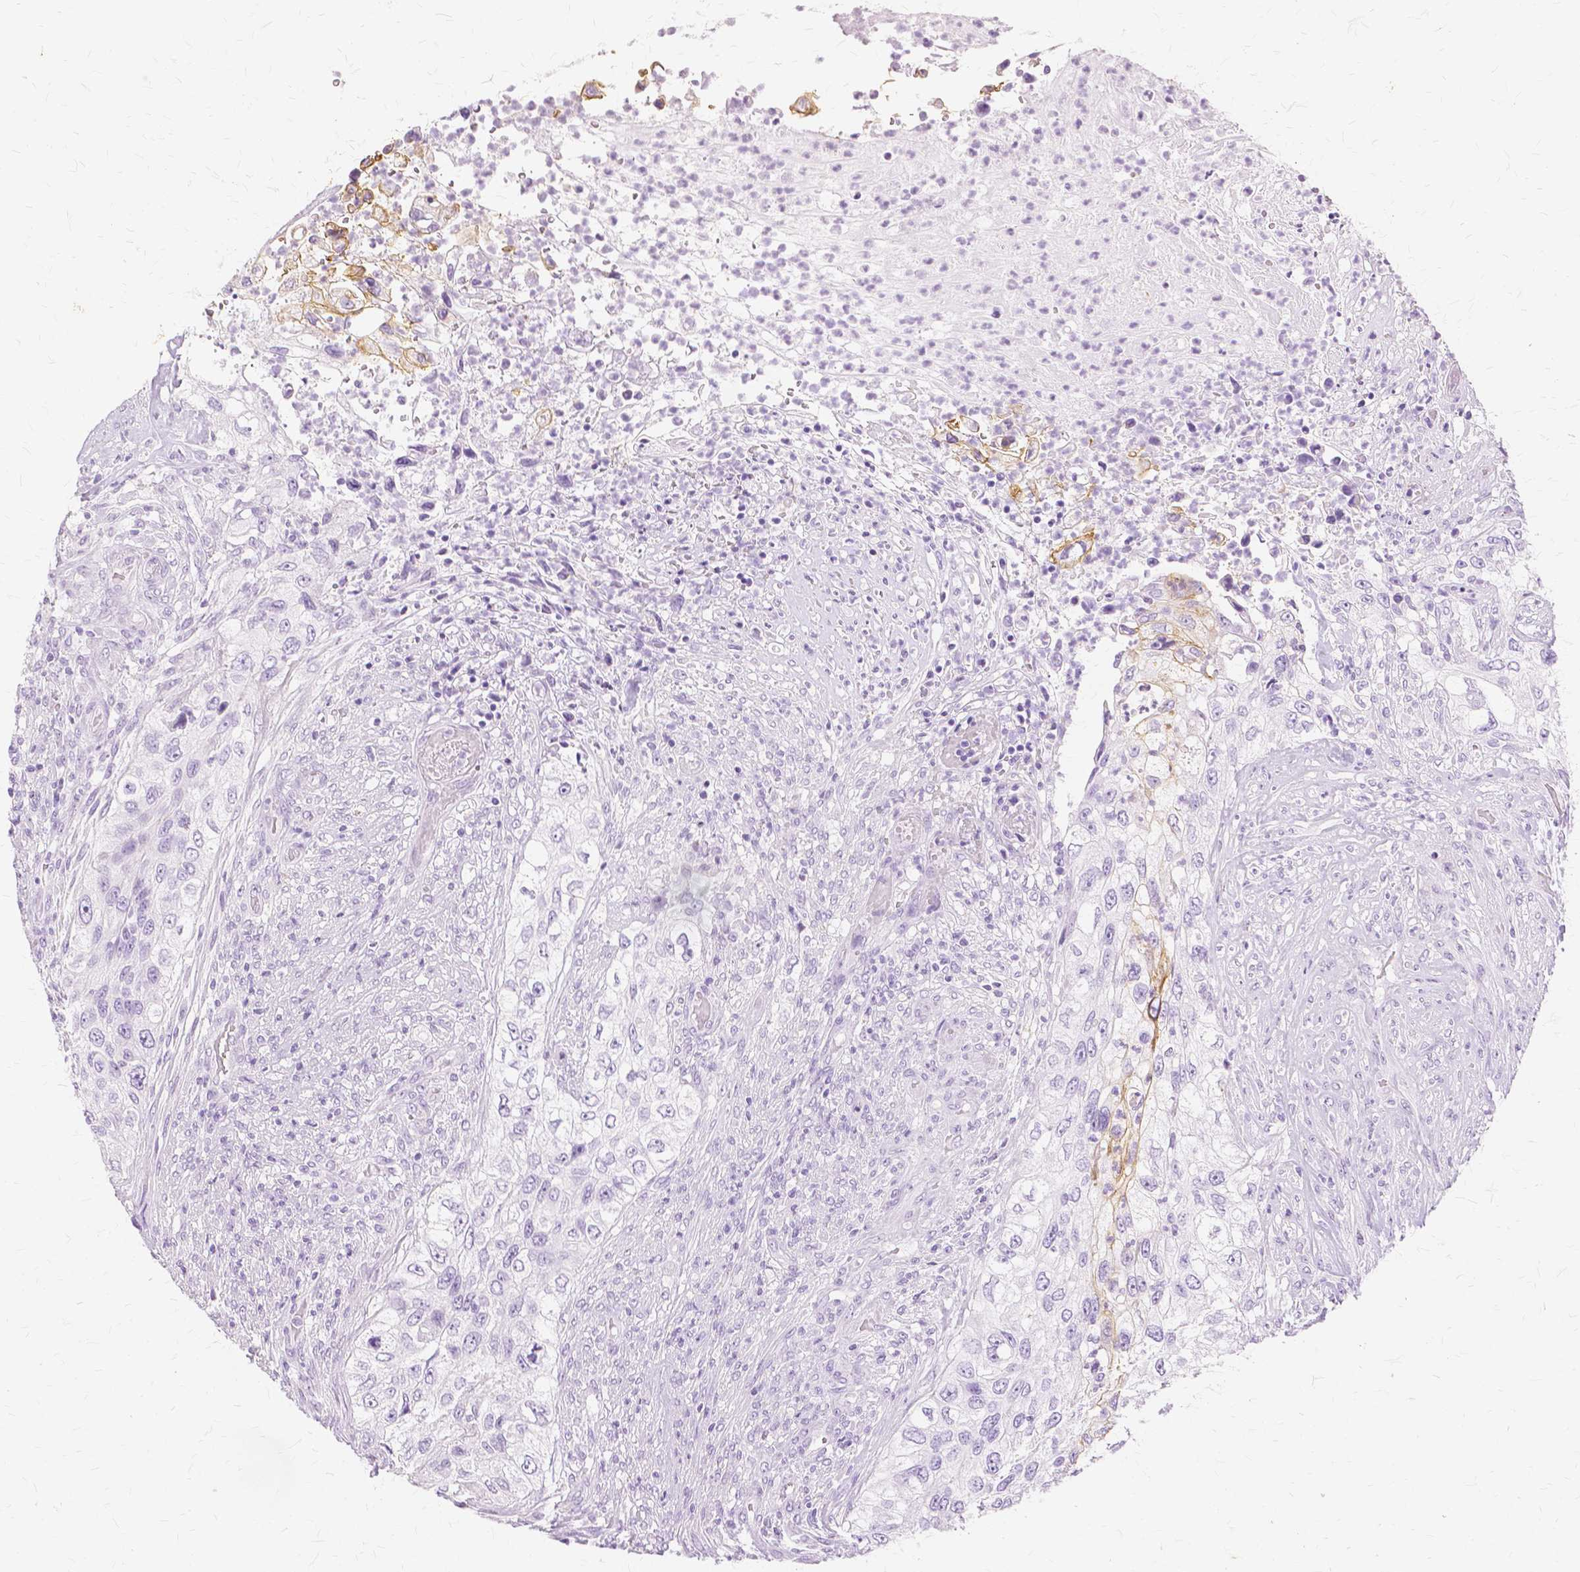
{"staining": {"intensity": "moderate", "quantity": "<25%", "location": "cytoplasmic/membranous"}, "tissue": "urothelial cancer", "cell_type": "Tumor cells", "image_type": "cancer", "snomed": [{"axis": "morphology", "description": "Urothelial carcinoma, High grade"}, {"axis": "topography", "description": "Urinary bladder"}], "caption": "Human urothelial carcinoma (high-grade) stained for a protein (brown) exhibits moderate cytoplasmic/membranous positive positivity in about <25% of tumor cells.", "gene": "TGM1", "patient": {"sex": "female", "age": 60}}